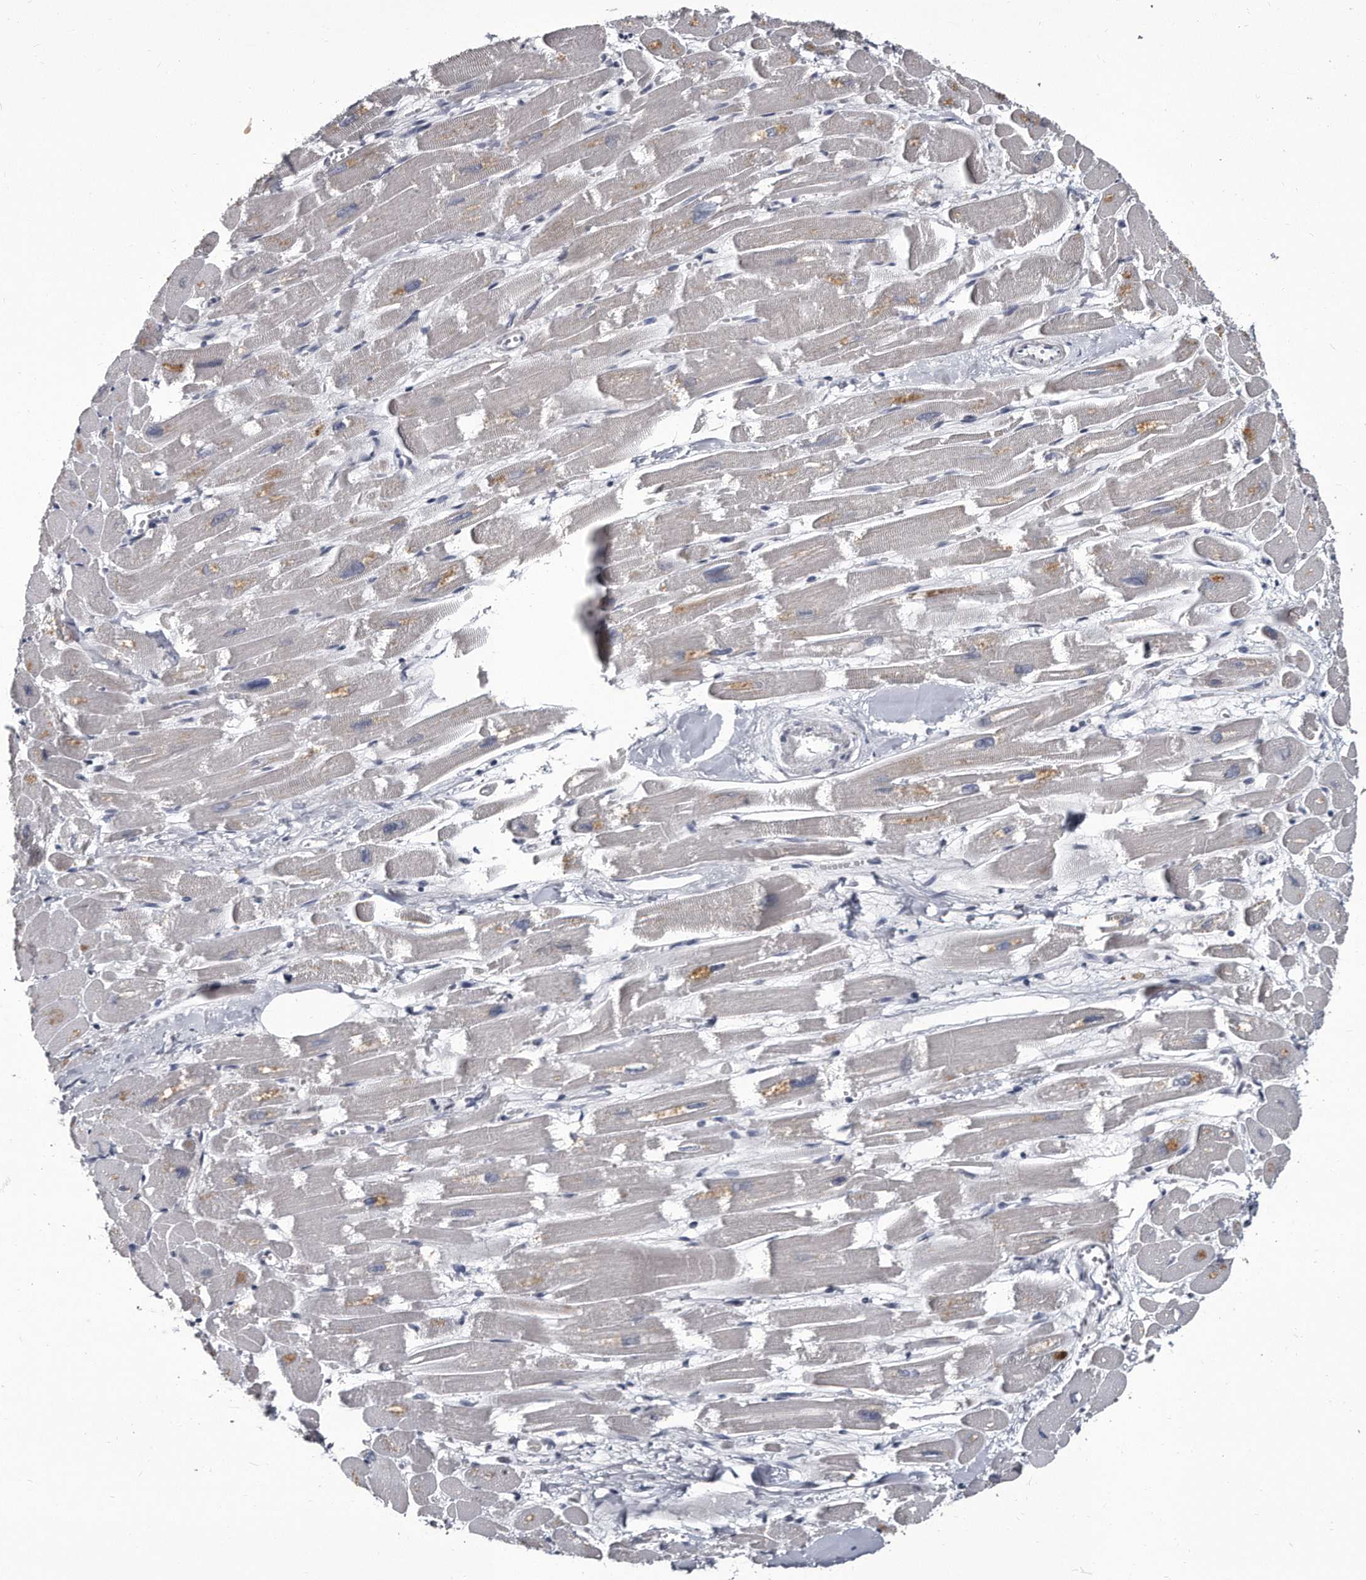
{"staining": {"intensity": "weak", "quantity": "<25%", "location": "cytoplasmic/membranous"}, "tissue": "heart muscle", "cell_type": "Cardiomyocytes", "image_type": "normal", "snomed": [{"axis": "morphology", "description": "Normal tissue, NOS"}, {"axis": "topography", "description": "Heart"}], "caption": "Photomicrograph shows no protein staining in cardiomyocytes of unremarkable heart muscle. (Immunohistochemistry, brightfield microscopy, high magnification).", "gene": "GAPVD1", "patient": {"sex": "male", "age": 54}}